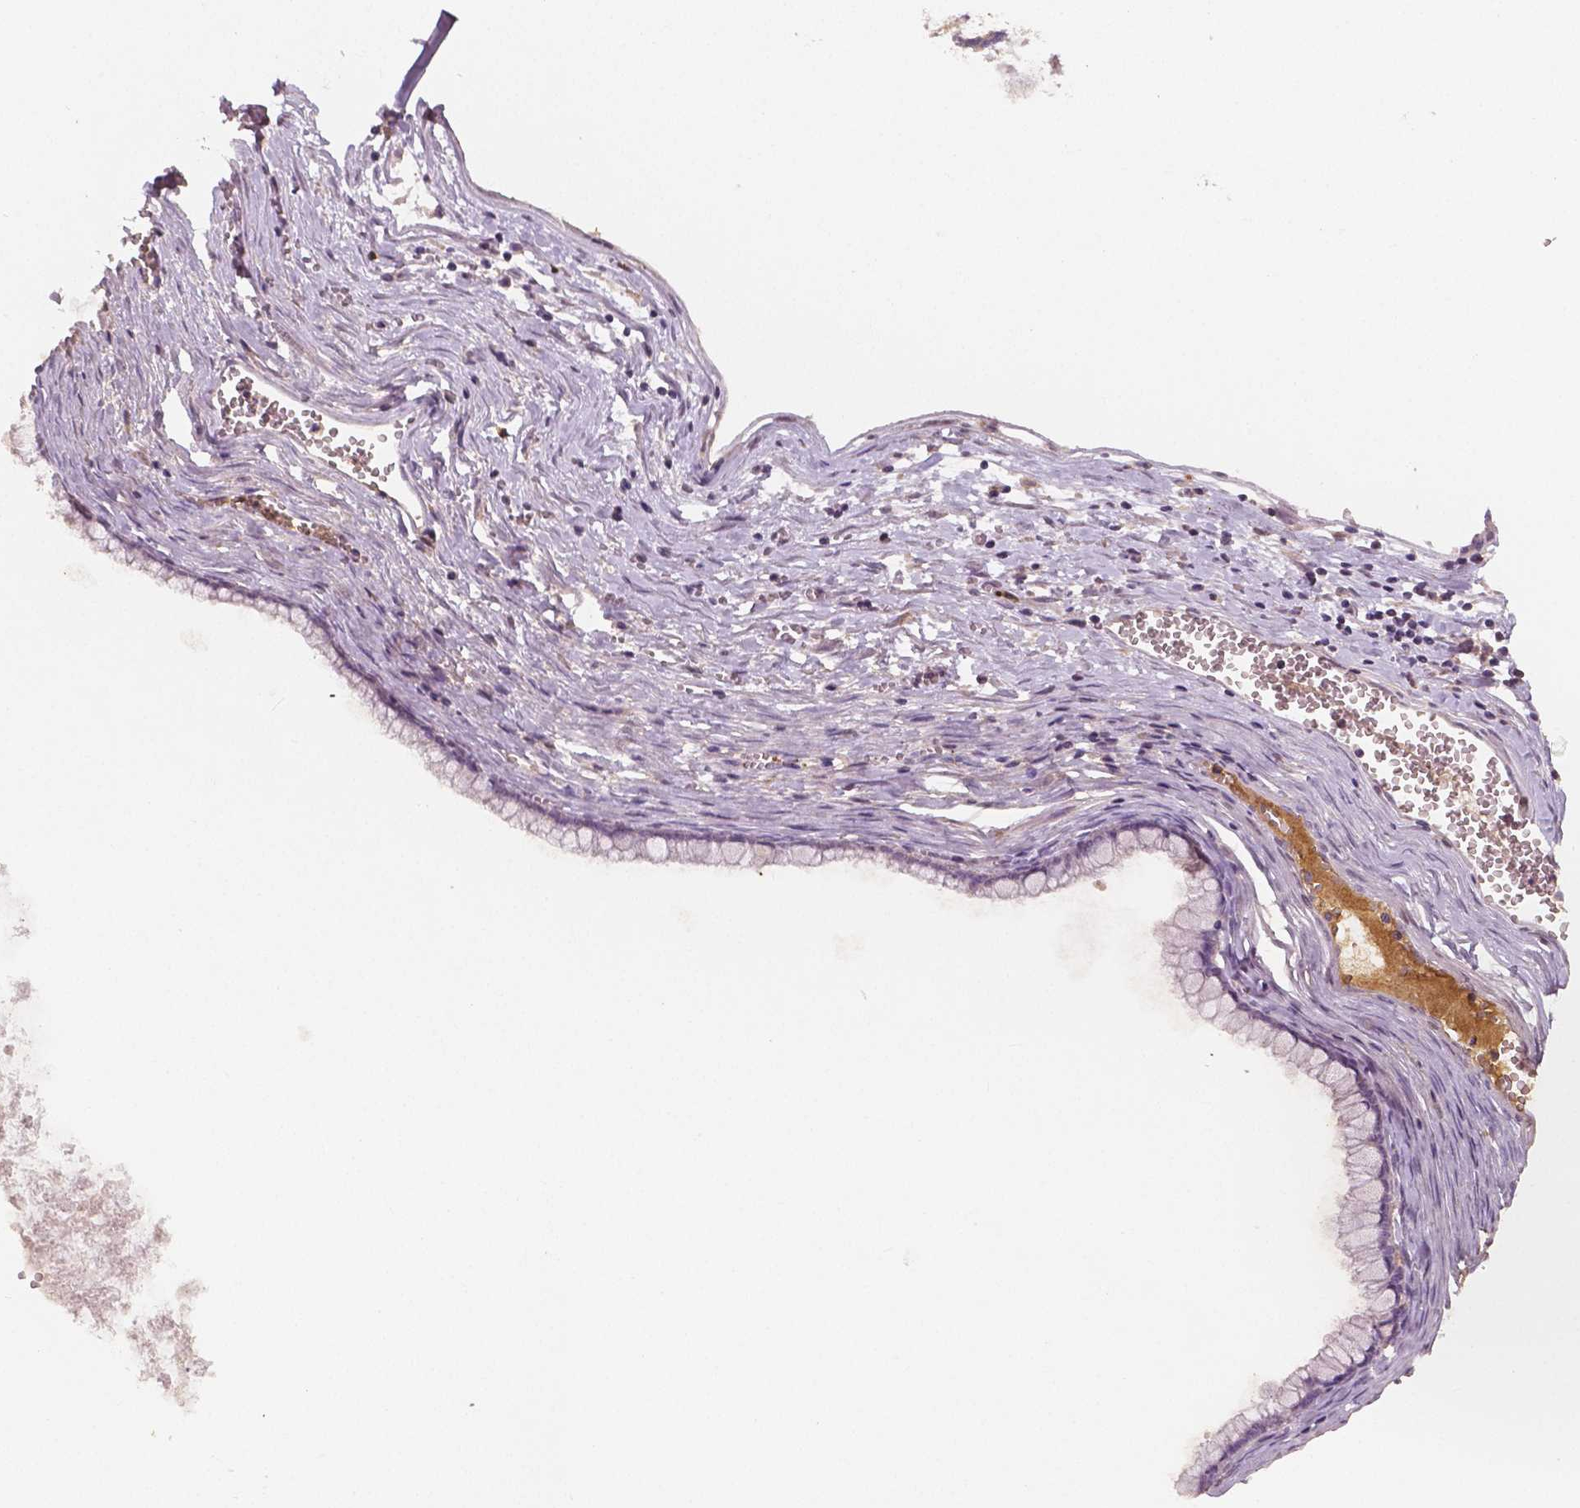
{"staining": {"intensity": "negative", "quantity": "none", "location": "none"}, "tissue": "ovarian cancer", "cell_type": "Tumor cells", "image_type": "cancer", "snomed": [{"axis": "morphology", "description": "Cystadenocarcinoma, mucinous, NOS"}, {"axis": "topography", "description": "Ovary"}], "caption": "DAB (3,3'-diaminobenzidine) immunohistochemical staining of mucinous cystadenocarcinoma (ovarian) demonstrates no significant expression in tumor cells.", "gene": "APOA4", "patient": {"sex": "female", "age": 67}}